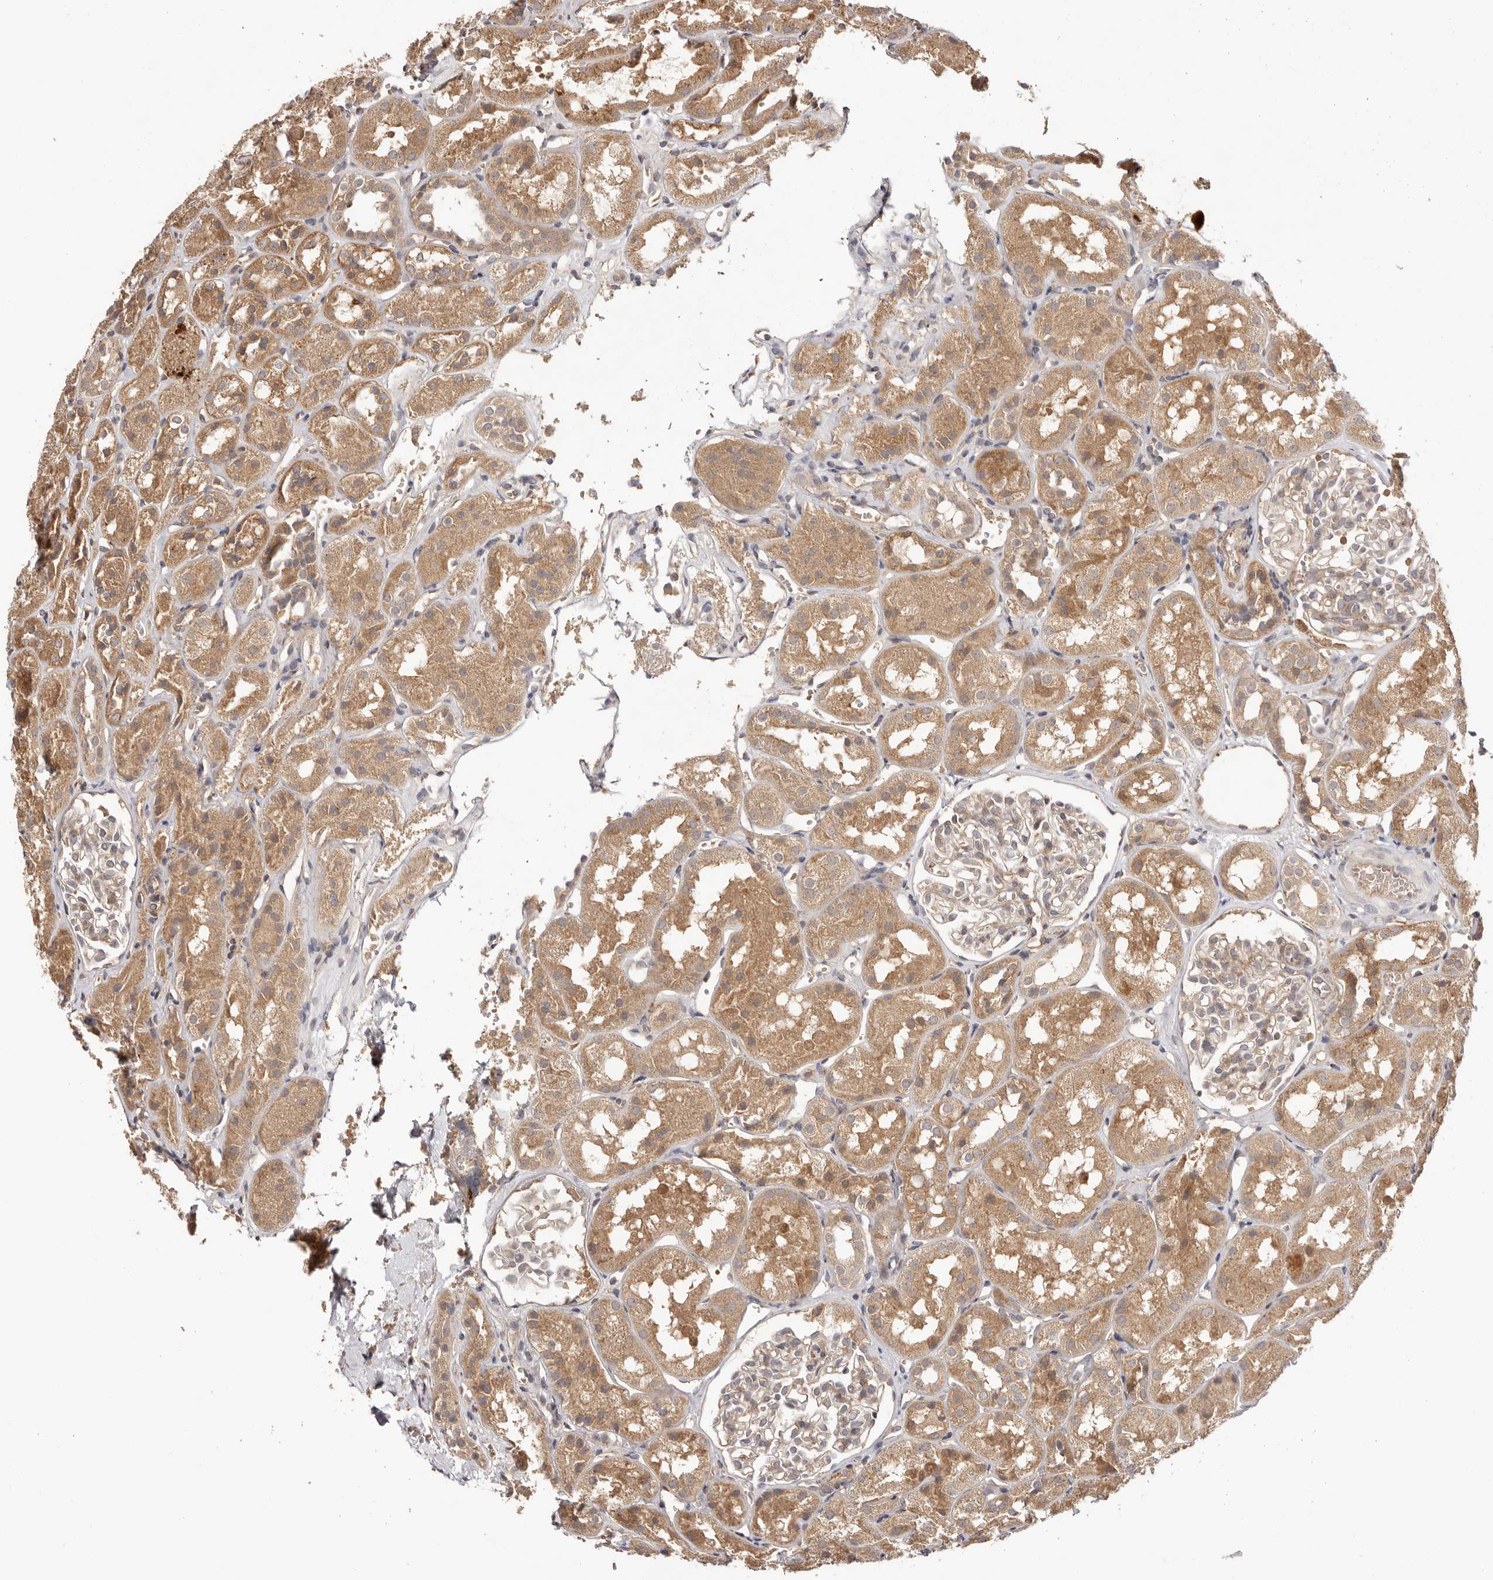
{"staining": {"intensity": "moderate", "quantity": "<25%", "location": "cytoplasmic/membranous"}, "tissue": "kidney", "cell_type": "Cells in glomeruli", "image_type": "normal", "snomed": [{"axis": "morphology", "description": "Normal tissue, NOS"}, {"axis": "topography", "description": "Kidney"}], "caption": "A low amount of moderate cytoplasmic/membranous staining is present in approximately <25% of cells in glomeruli in benign kidney. The staining is performed using DAB (3,3'-diaminobenzidine) brown chromogen to label protein expression. The nuclei are counter-stained blue using hematoxylin.", "gene": "UBR2", "patient": {"sex": "male", "age": 16}}